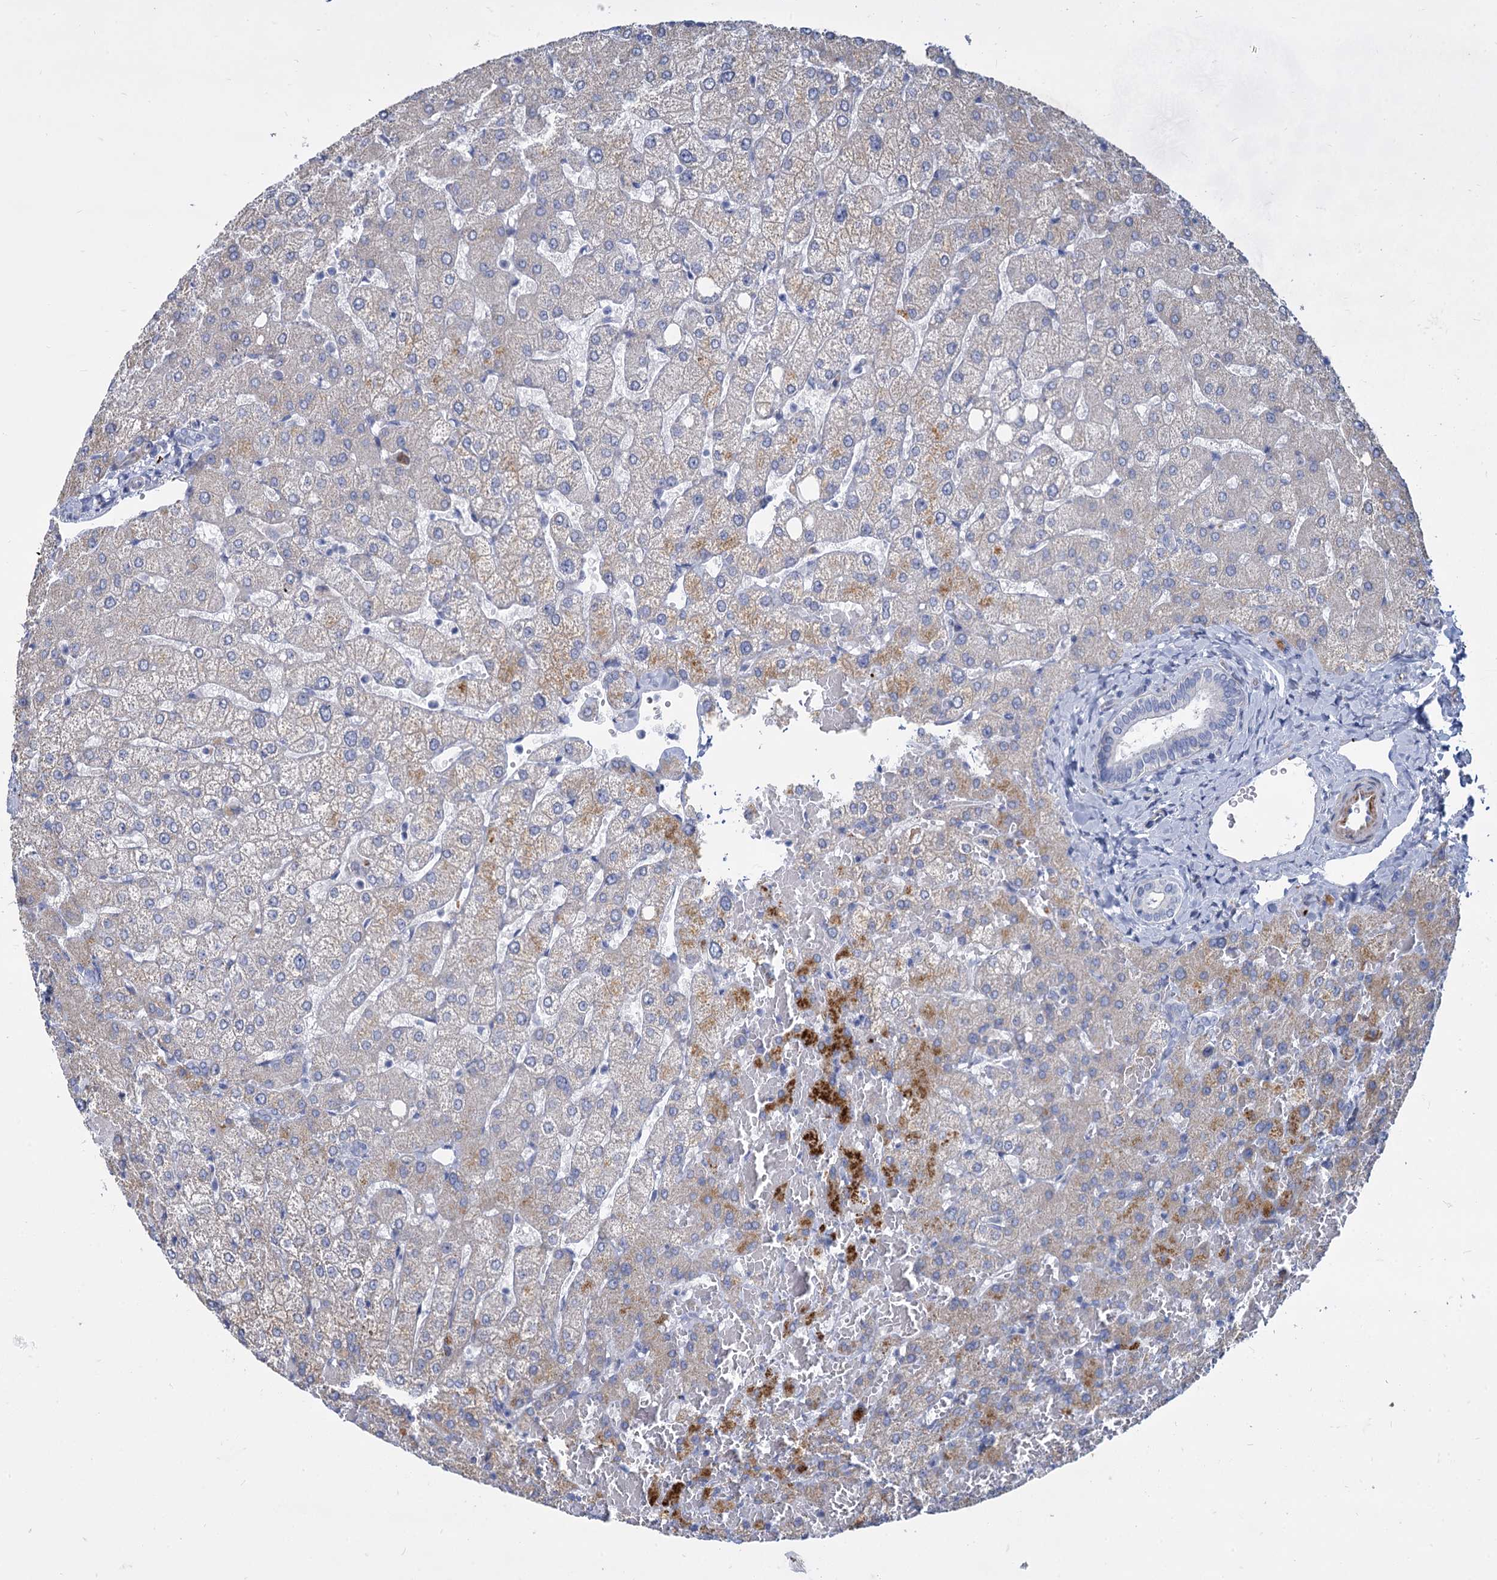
{"staining": {"intensity": "negative", "quantity": "none", "location": "none"}, "tissue": "liver", "cell_type": "Cholangiocytes", "image_type": "normal", "snomed": [{"axis": "morphology", "description": "Normal tissue, NOS"}, {"axis": "topography", "description": "Liver"}], "caption": "Immunohistochemistry (IHC) of unremarkable human liver exhibits no expression in cholangiocytes.", "gene": "TRIM77", "patient": {"sex": "female", "age": 54}}